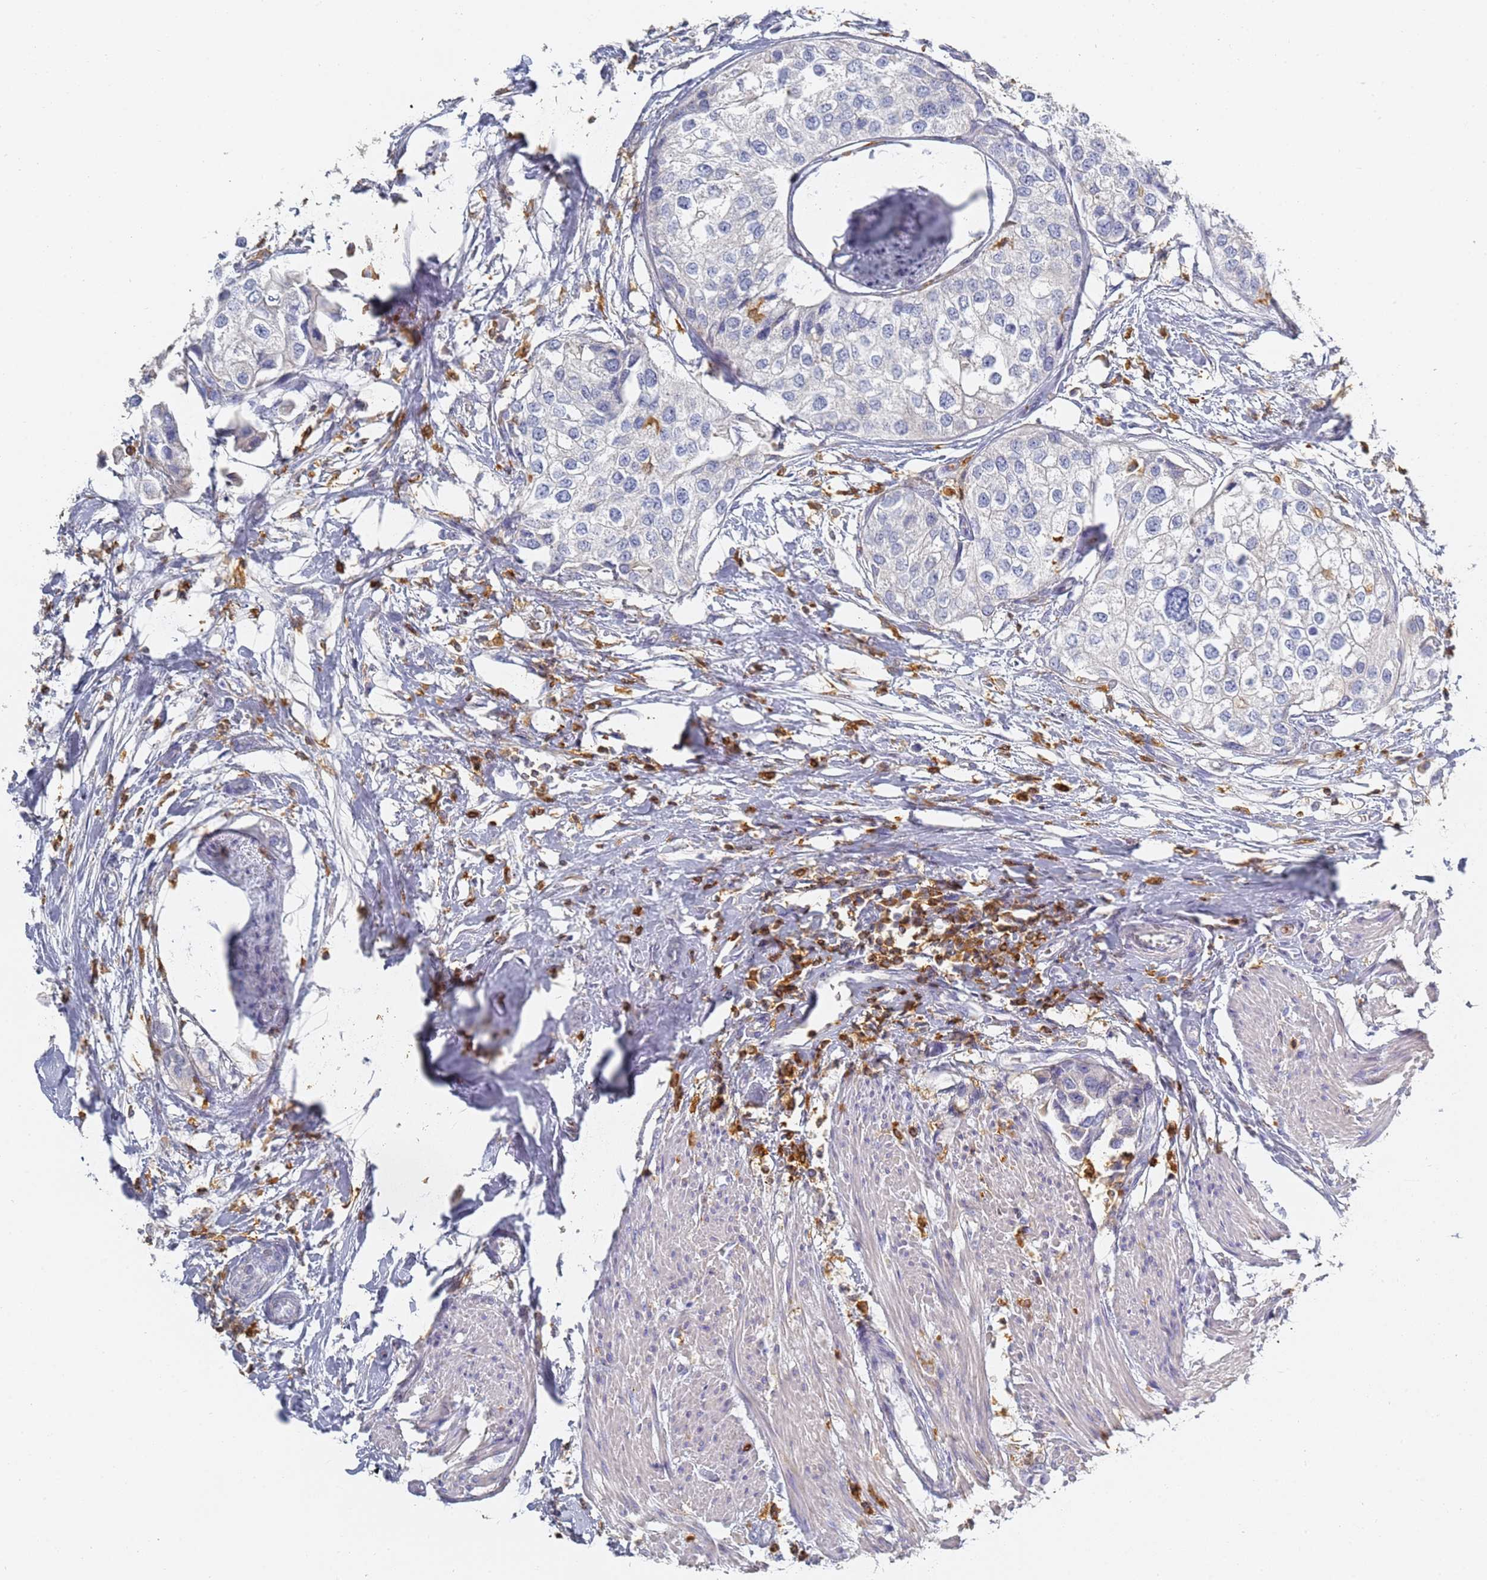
{"staining": {"intensity": "negative", "quantity": "none", "location": "none"}, "tissue": "urothelial cancer", "cell_type": "Tumor cells", "image_type": "cancer", "snomed": [{"axis": "morphology", "description": "Urothelial carcinoma, High grade"}, {"axis": "topography", "description": "Urinary bladder"}], "caption": "Immunohistochemistry image of human high-grade urothelial carcinoma stained for a protein (brown), which exhibits no expression in tumor cells.", "gene": "BIN2", "patient": {"sex": "male", "age": 64}}